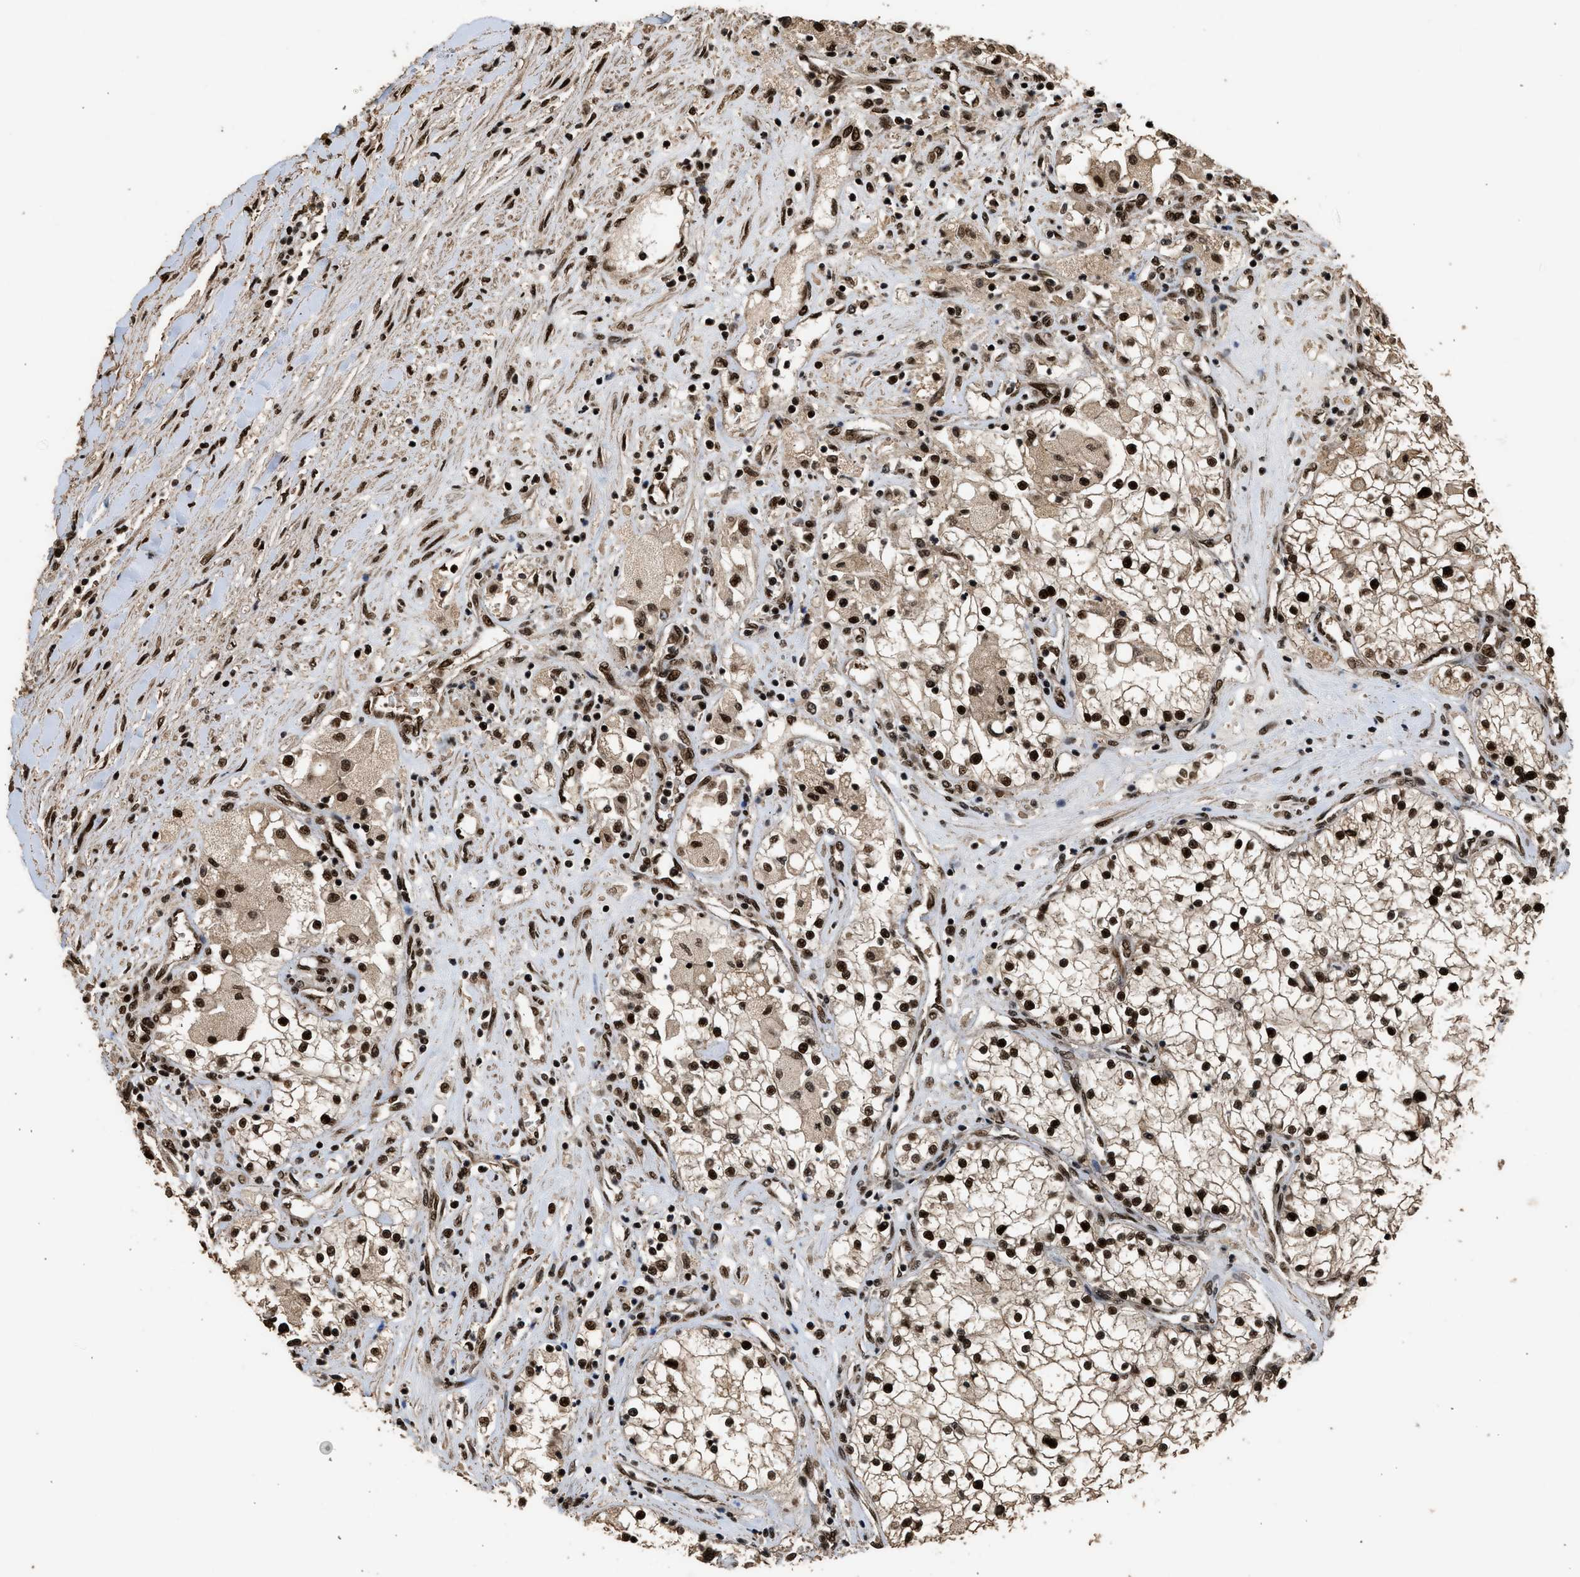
{"staining": {"intensity": "strong", "quantity": ">75%", "location": "nuclear"}, "tissue": "renal cancer", "cell_type": "Tumor cells", "image_type": "cancer", "snomed": [{"axis": "morphology", "description": "Adenocarcinoma, NOS"}, {"axis": "topography", "description": "Kidney"}], "caption": "IHC (DAB) staining of adenocarcinoma (renal) exhibits strong nuclear protein positivity in approximately >75% of tumor cells. Using DAB (brown) and hematoxylin (blue) stains, captured at high magnification using brightfield microscopy.", "gene": "PPP4R3B", "patient": {"sex": "male", "age": 68}}